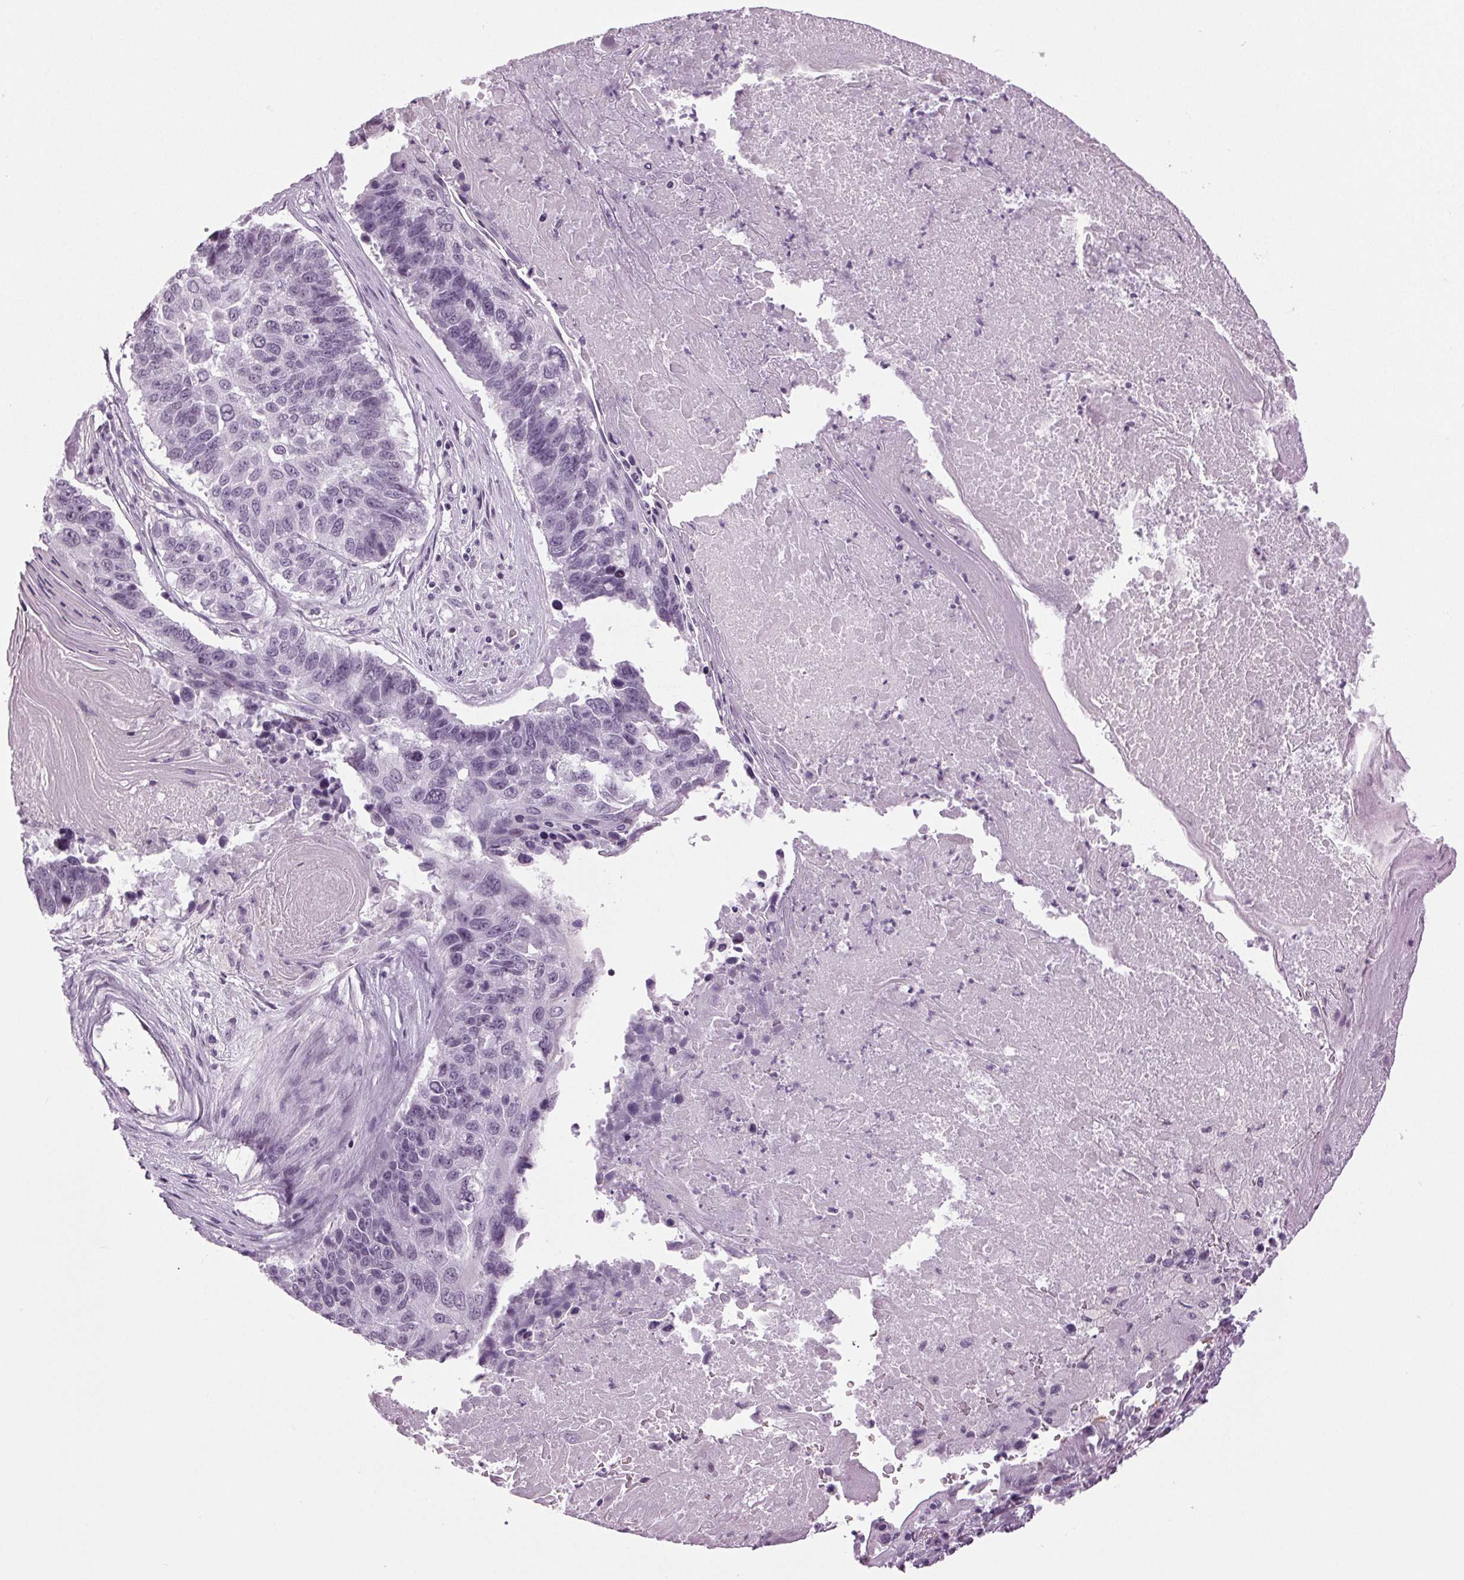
{"staining": {"intensity": "negative", "quantity": "none", "location": "none"}, "tissue": "lung cancer", "cell_type": "Tumor cells", "image_type": "cancer", "snomed": [{"axis": "morphology", "description": "Squamous cell carcinoma, NOS"}, {"axis": "topography", "description": "Lung"}], "caption": "High power microscopy histopathology image of an IHC micrograph of squamous cell carcinoma (lung), revealing no significant staining in tumor cells.", "gene": "DNAH12", "patient": {"sex": "male", "age": 73}}